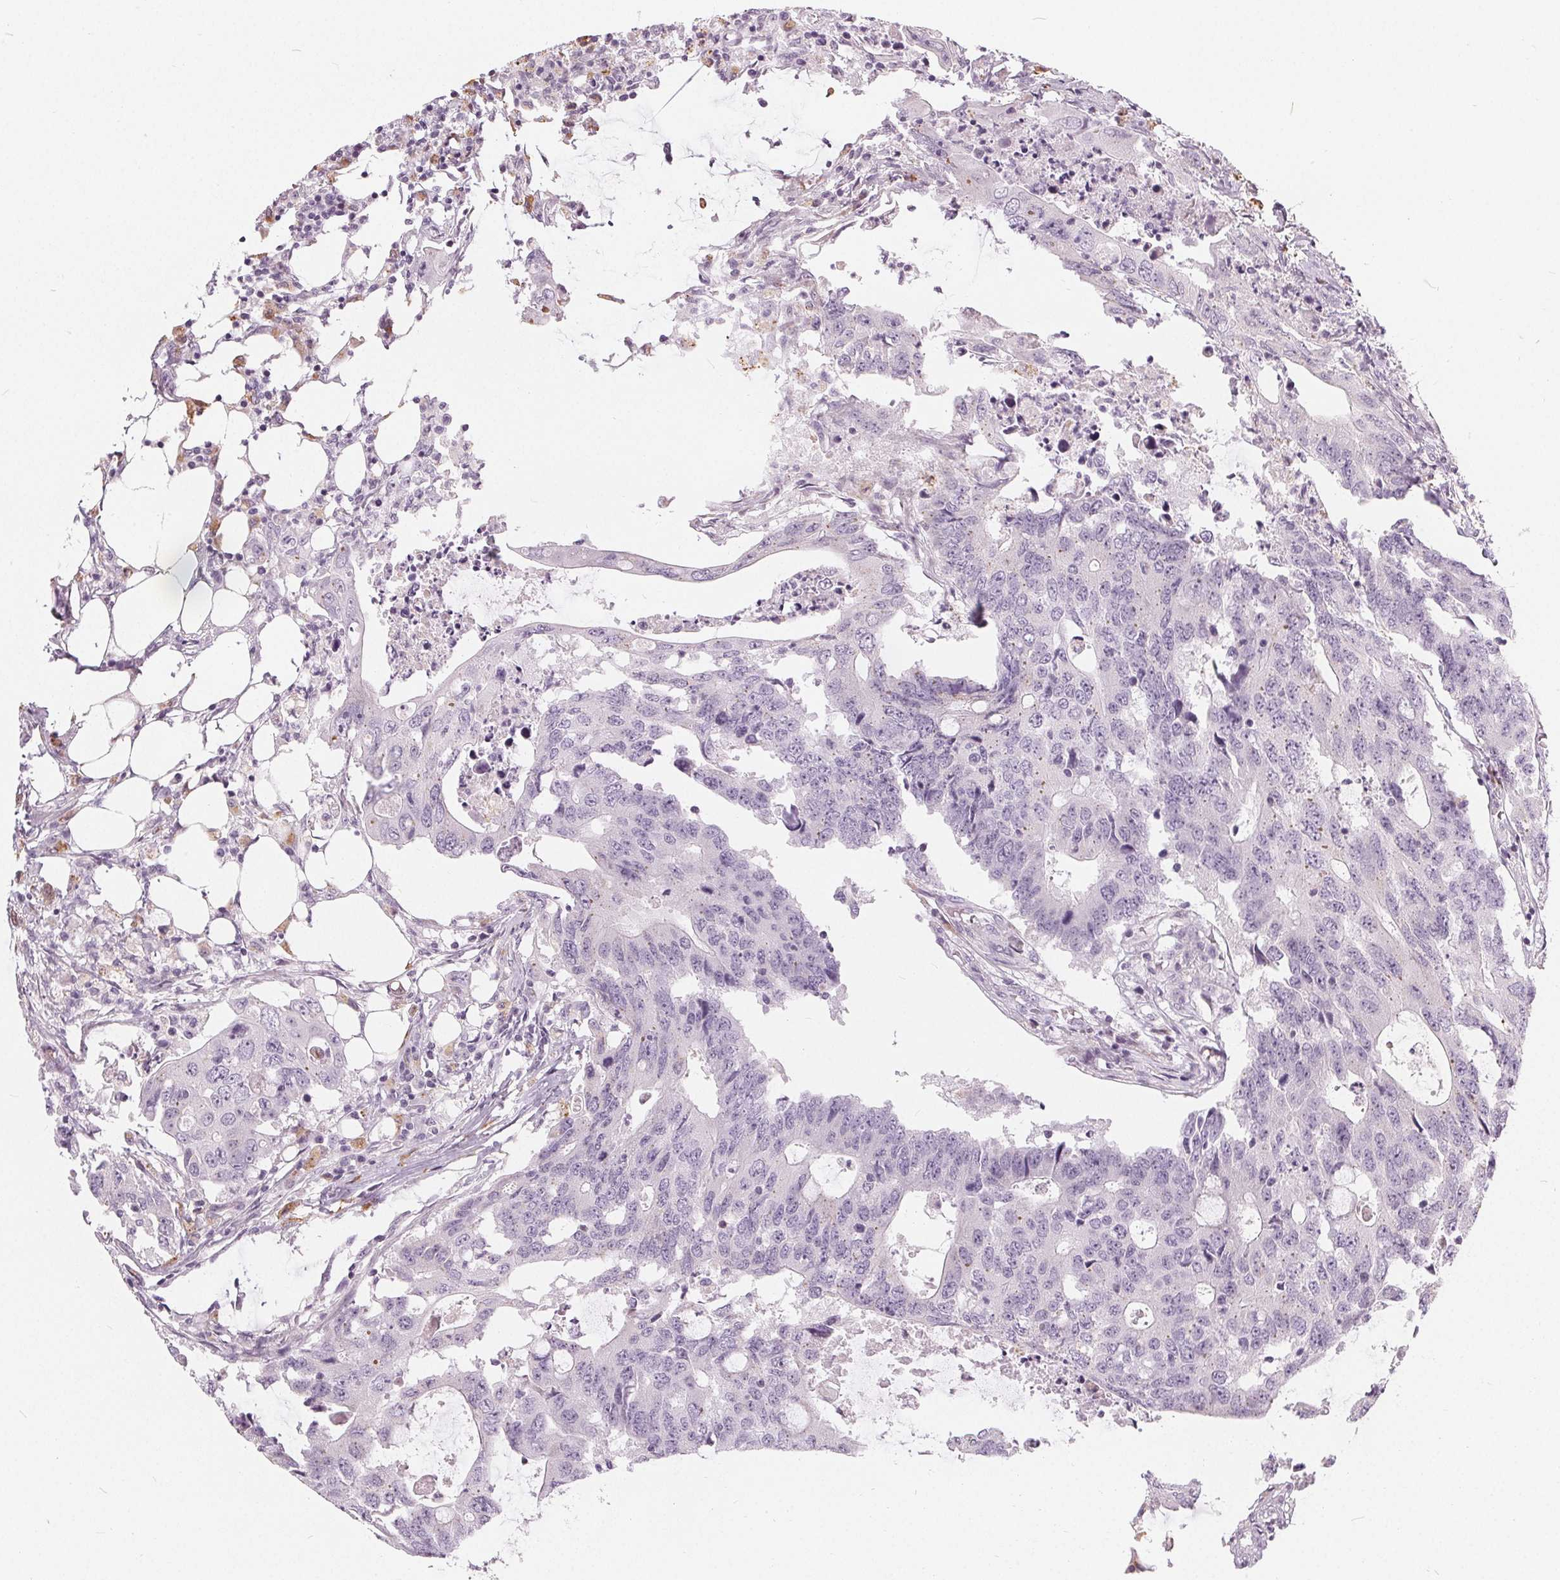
{"staining": {"intensity": "weak", "quantity": "<25%", "location": "cytoplasmic/membranous"}, "tissue": "colorectal cancer", "cell_type": "Tumor cells", "image_type": "cancer", "snomed": [{"axis": "morphology", "description": "Adenocarcinoma, NOS"}, {"axis": "topography", "description": "Colon"}], "caption": "Immunohistochemistry micrograph of neoplastic tissue: colorectal cancer (adenocarcinoma) stained with DAB exhibits no significant protein expression in tumor cells.", "gene": "HOPX", "patient": {"sex": "male", "age": 71}}